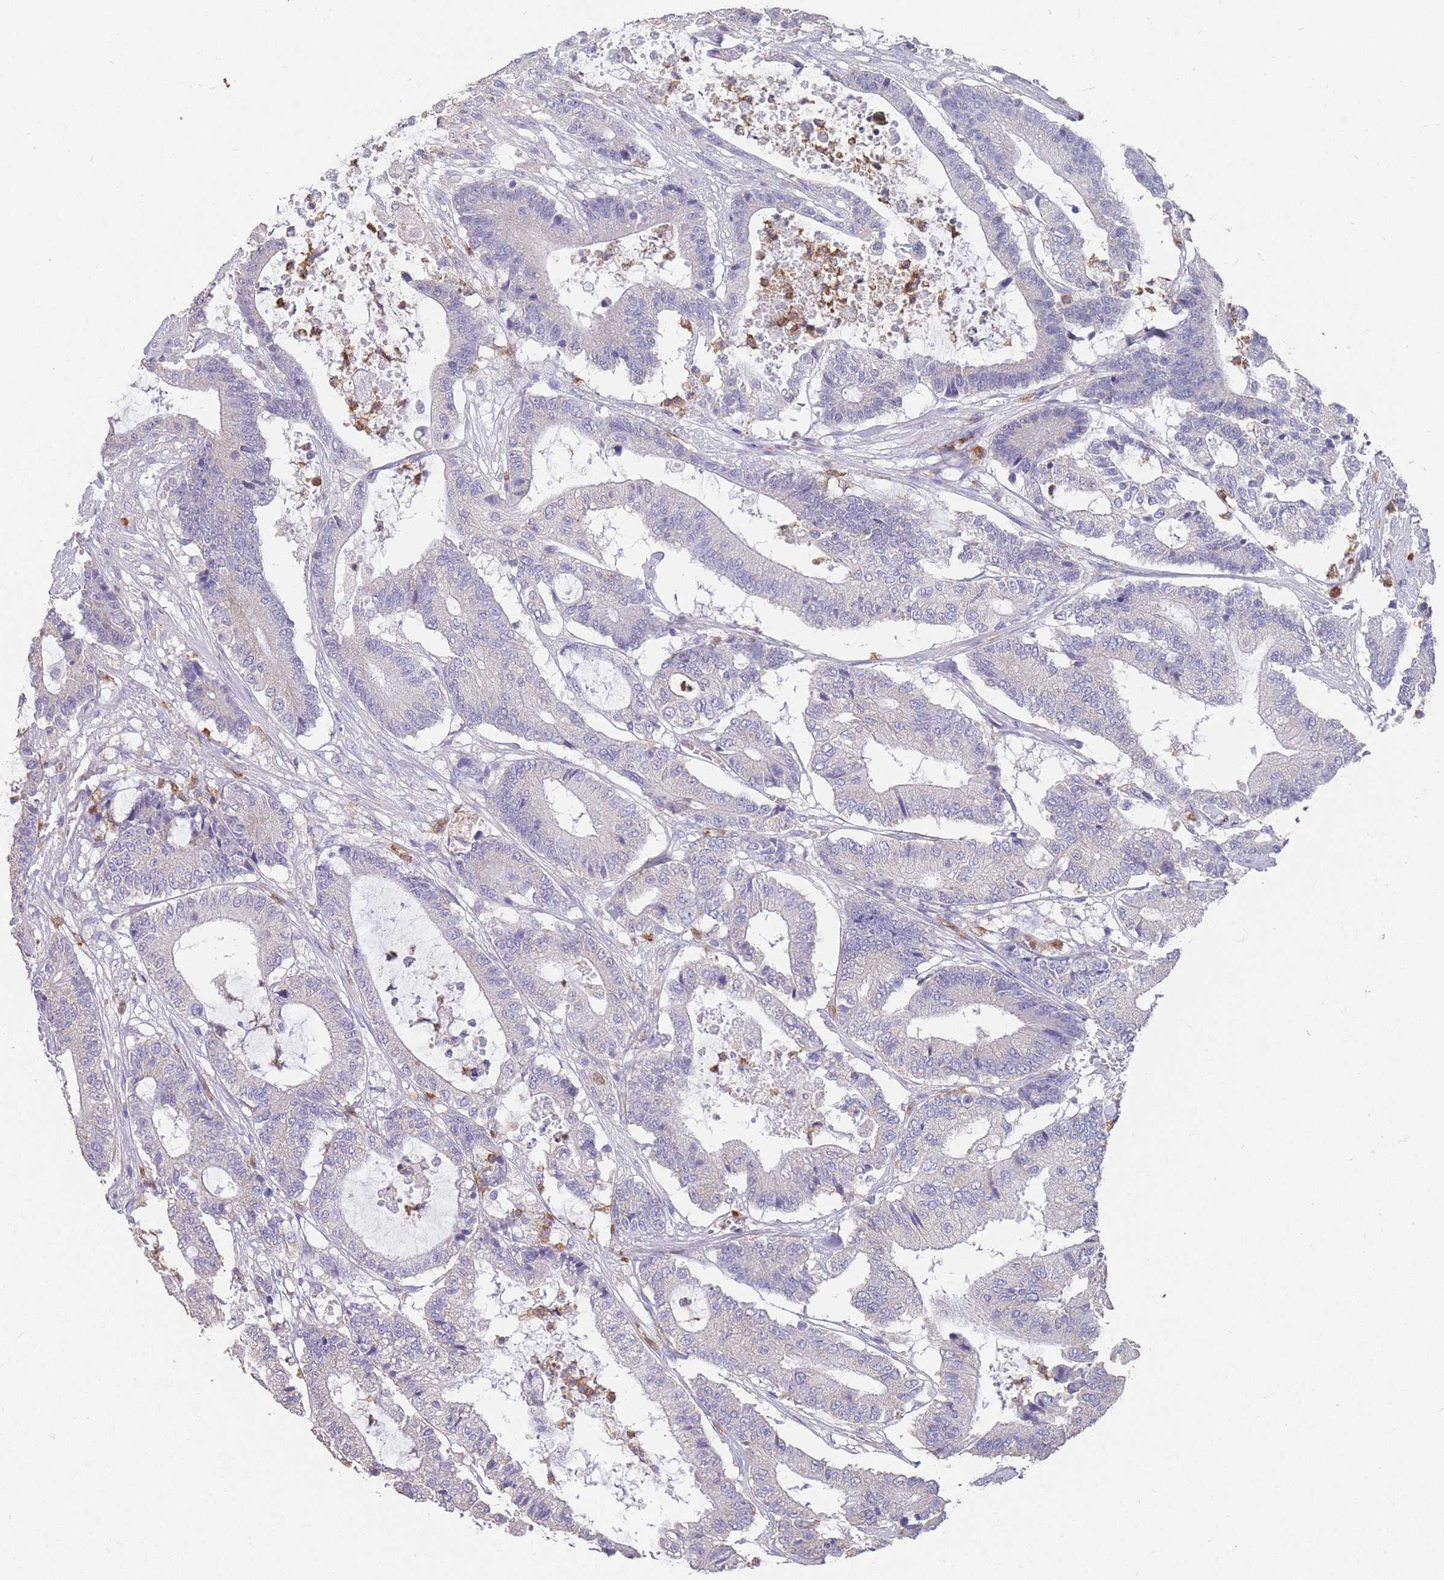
{"staining": {"intensity": "negative", "quantity": "none", "location": "none"}, "tissue": "colorectal cancer", "cell_type": "Tumor cells", "image_type": "cancer", "snomed": [{"axis": "morphology", "description": "Adenocarcinoma, NOS"}, {"axis": "topography", "description": "Colon"}], "caption": "Colorectal cancer stained for a protein using IHC demonstrates no expression tumor cells.", "gene": "CLEC12A", "patient": {"sex": "female", "age": 84}}